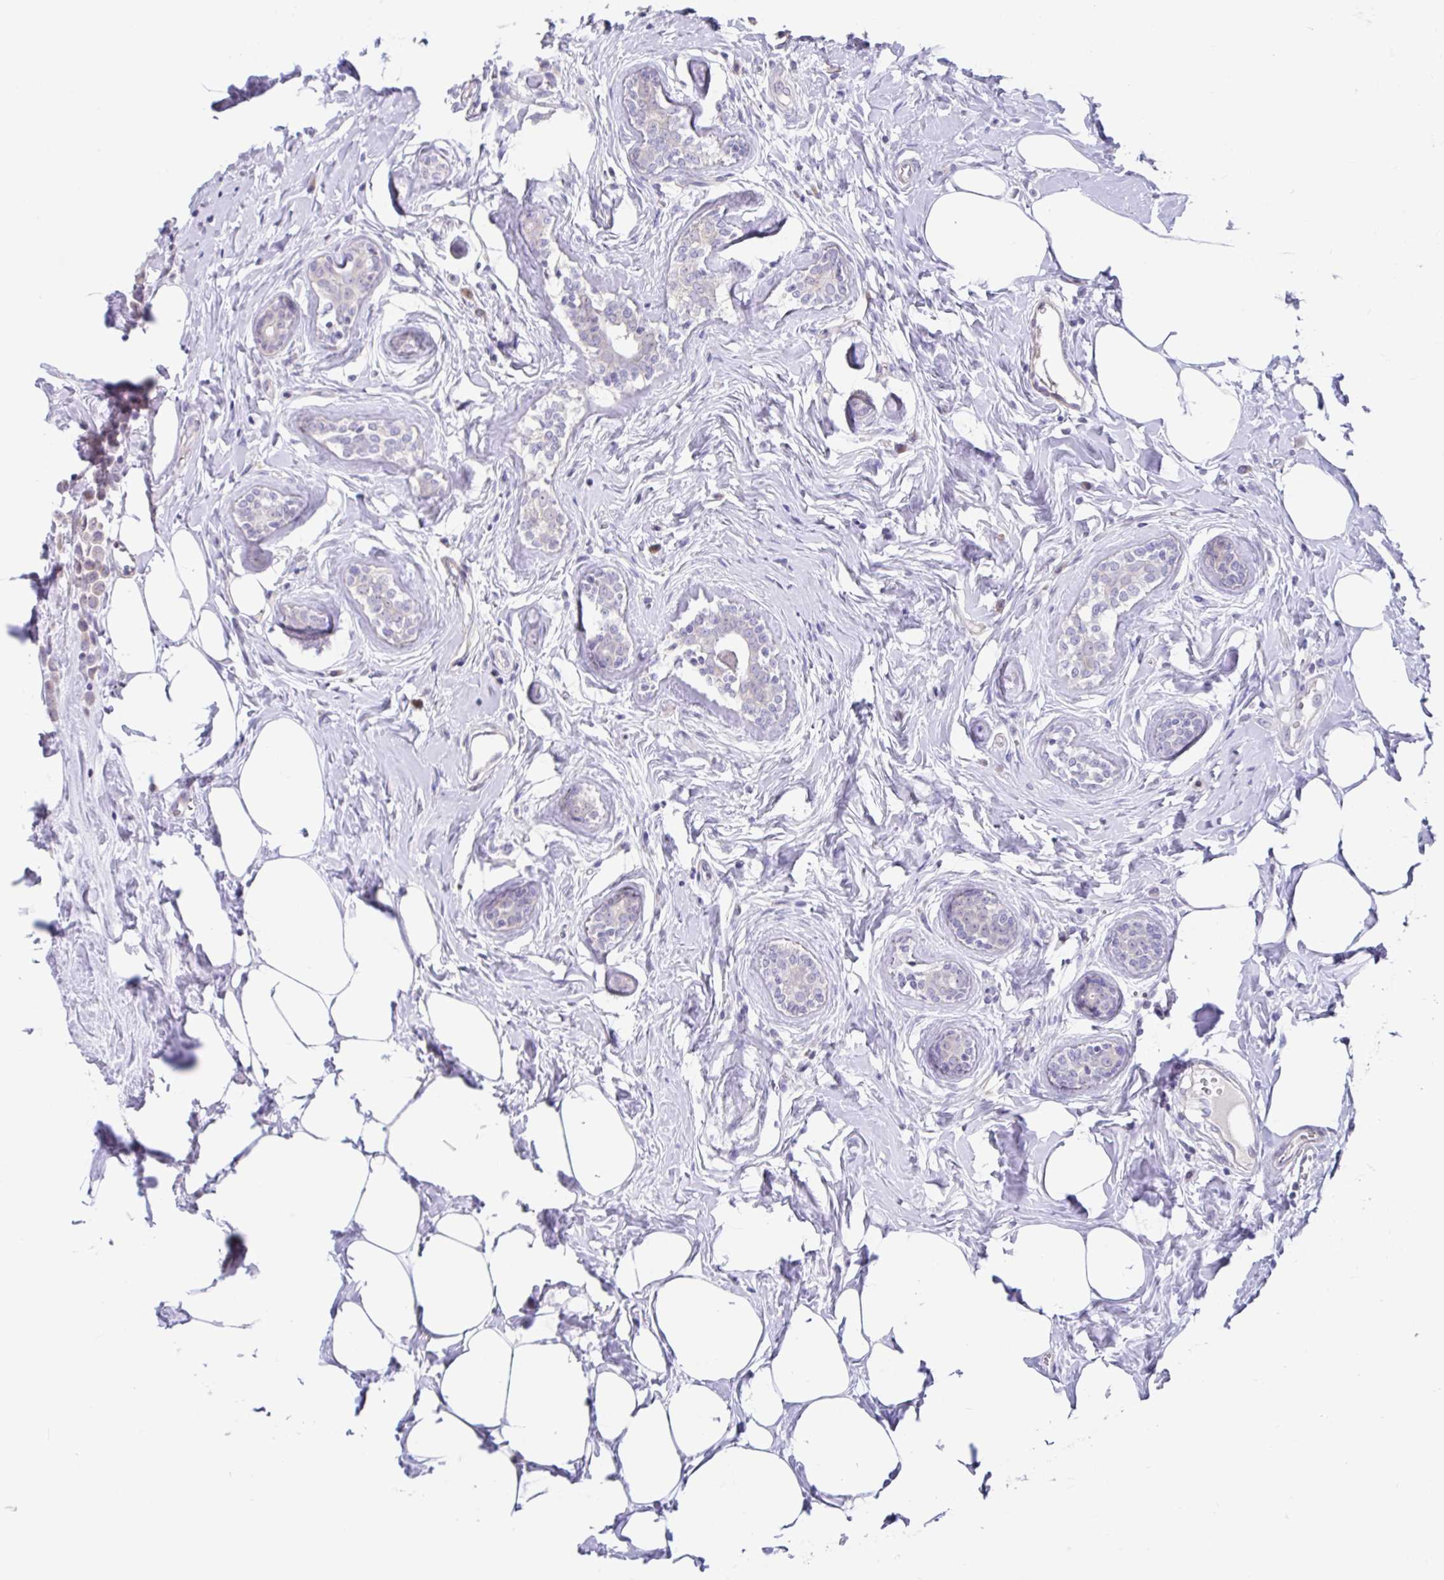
{"staining": {"intensity": "negative", "quantity": "none", "location": "none"}, "tissue": "breast cancer", "cell_type": "Tumor cells", "image_type": "cancer", "snomed": [{"axis": "morphology", "description": "Duct carcinoma"}, {"axis": "topography", "description": "Breast"}], "caption": "Immunohistochemistry micrograph of human breast invasive ductal carcinoma stained for a protein (brown), which exhibits no expression in tumor cells.", "gene": "NT5C1B", "patient": {"sex": "female", "age": 80}}